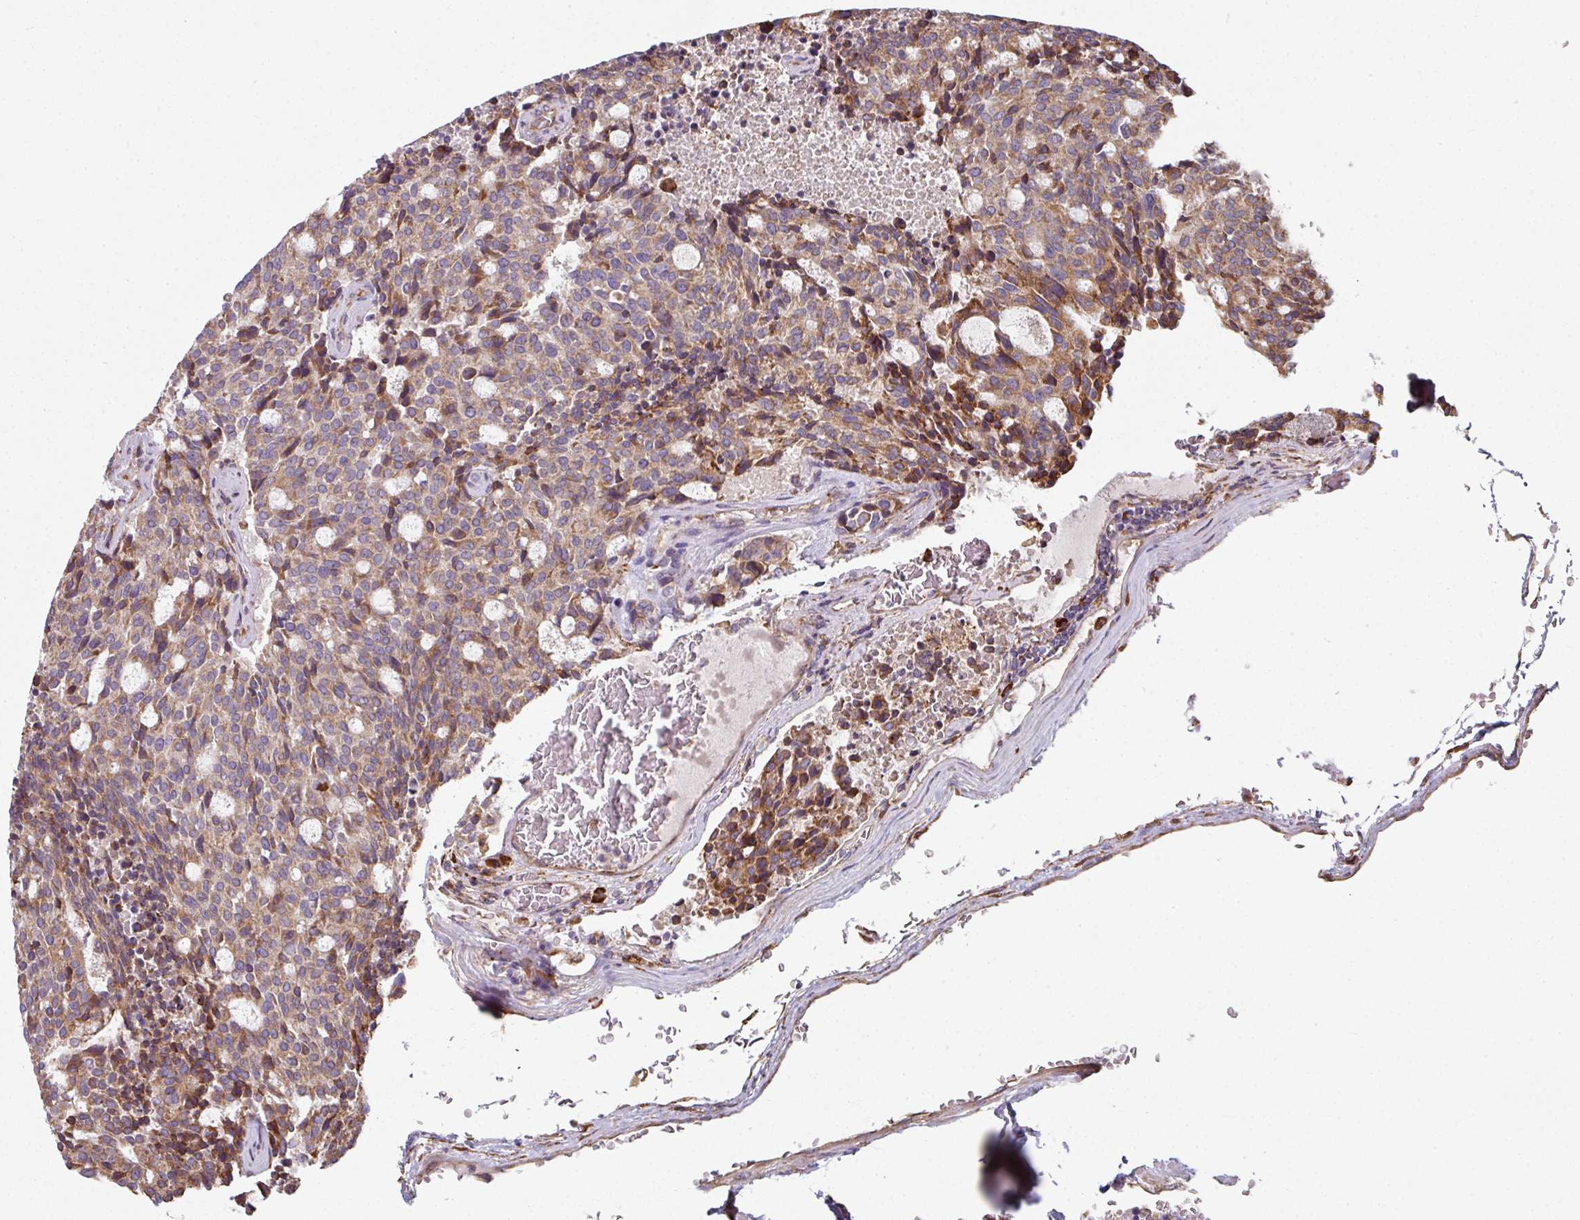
{"staining": {"intensity": "moderate", "quantity": "25%-75%", "location": "cytoplasmic/membranous"}, "tissue": "carcinoid", "cell_type": "Tumor cells", "image_type": "cancer", "snomed": [{"axis": "morphology", "description": "Carcinoid, malignant, NOS"}, {"axis": "topography", "description": "Pancreas"}], "caption": "IHC image of neoplastic tissue: carcinoid (malignant) stained using immunohistochemistry reveals medium levels of moderate protein expression localized specifically in the cytoplasmic/membranous of tumor cells, appearing as a cytoplasmic/membranous brown color.", "gene": "FAT4", "patient": {"sex": "female", "age": 54}}